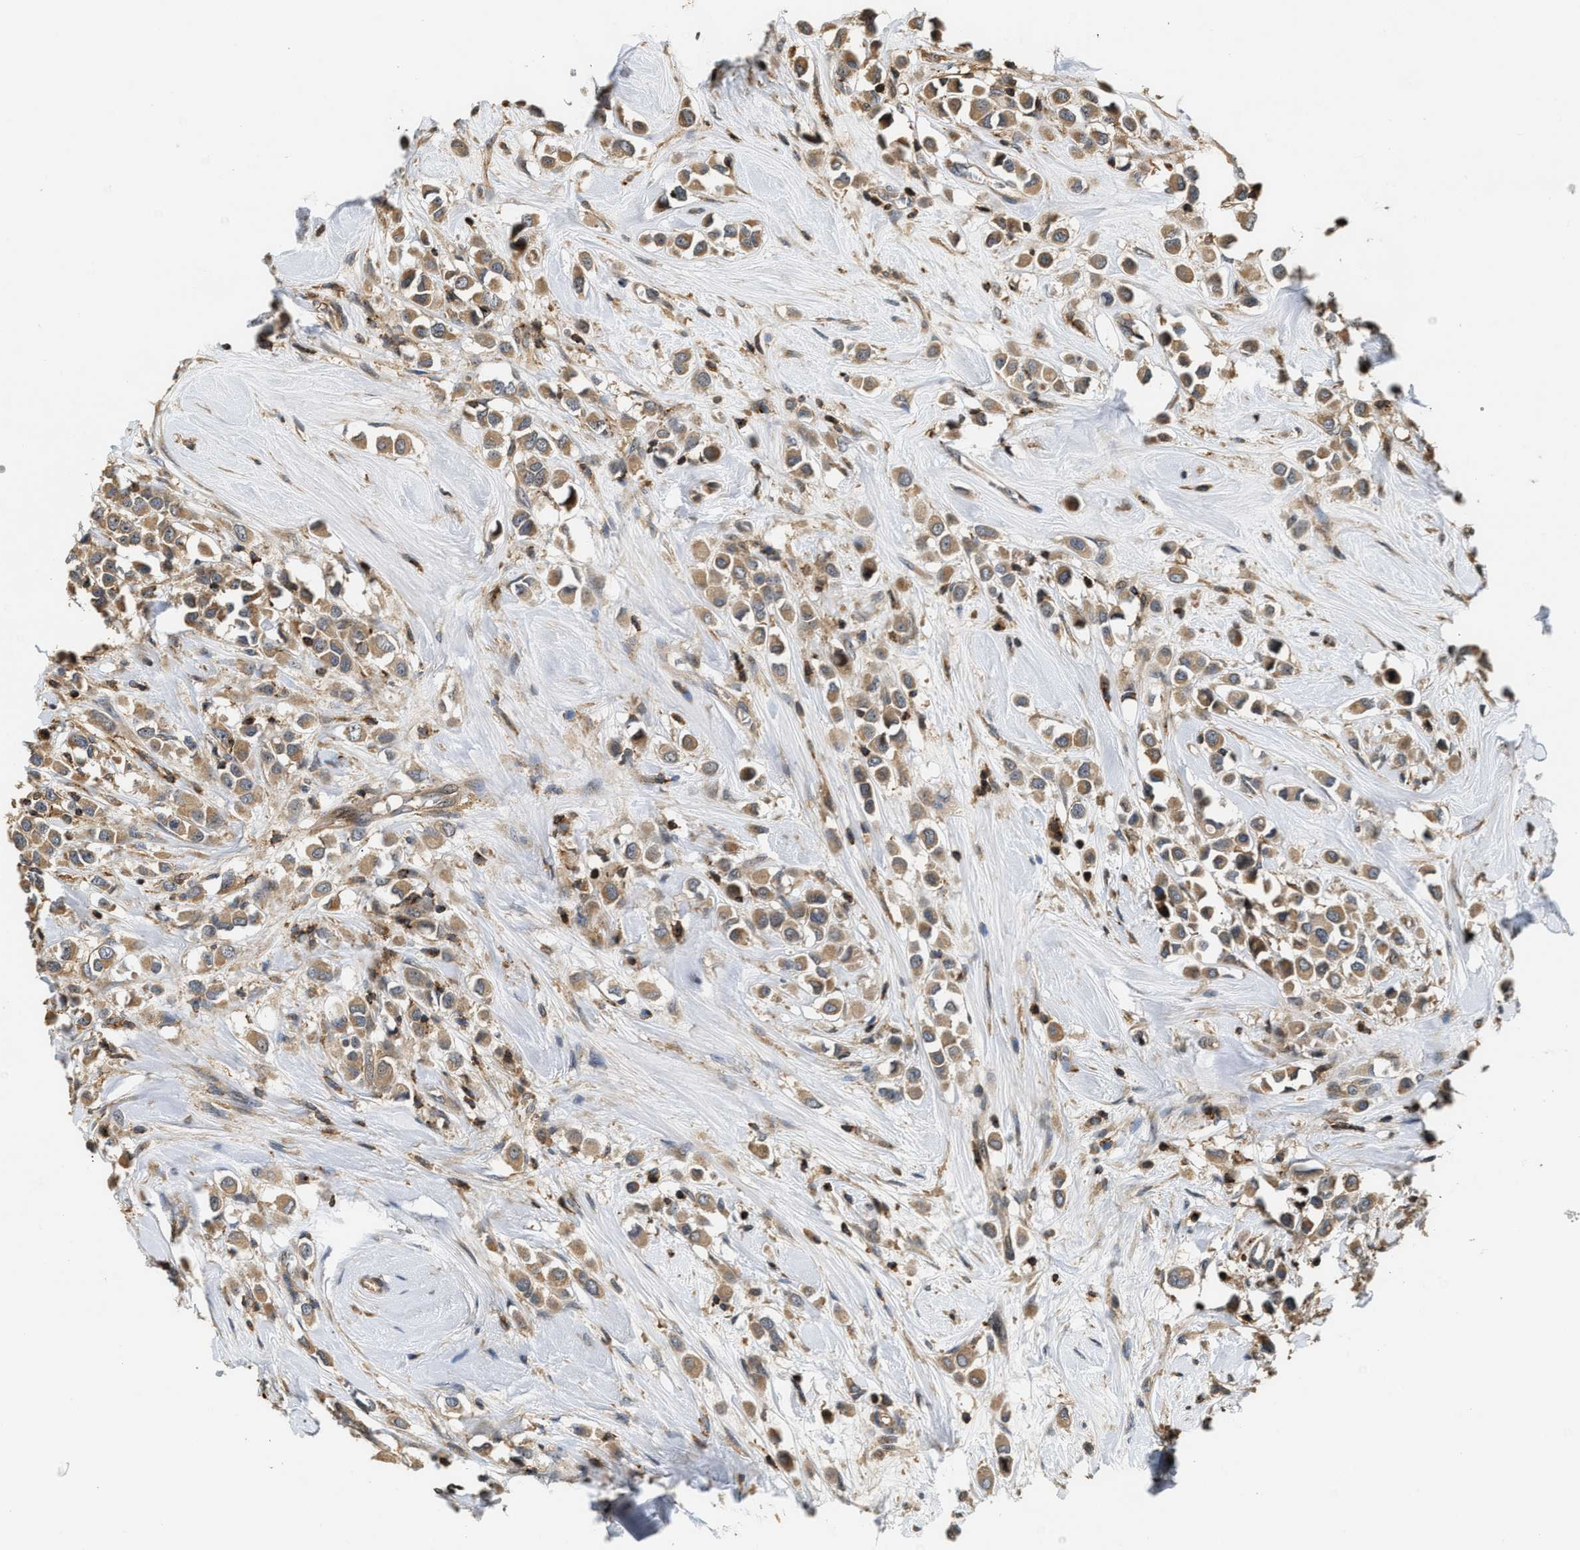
{"staining": {"intensity": "moderate", "quantity": ">75%", "location": "cytoplasmic/membranous"}, "tissue": "breast cancer", "cell_type": "Tumor cells", "image_type": "cancer", "snomed": [{"axis": "morphology", "description": "Duct carcinoma"}, {"axis": "topography", "description": "Breast"}], "caption": "DAB immunohistochemical staining of human intraductal carcinoma (breast) shows moderate cytoplasmic/membranous protein staining in about >75% of tumor cells.", "gene": "SNX5", "patient": {"sex": "female", "age": 61}}